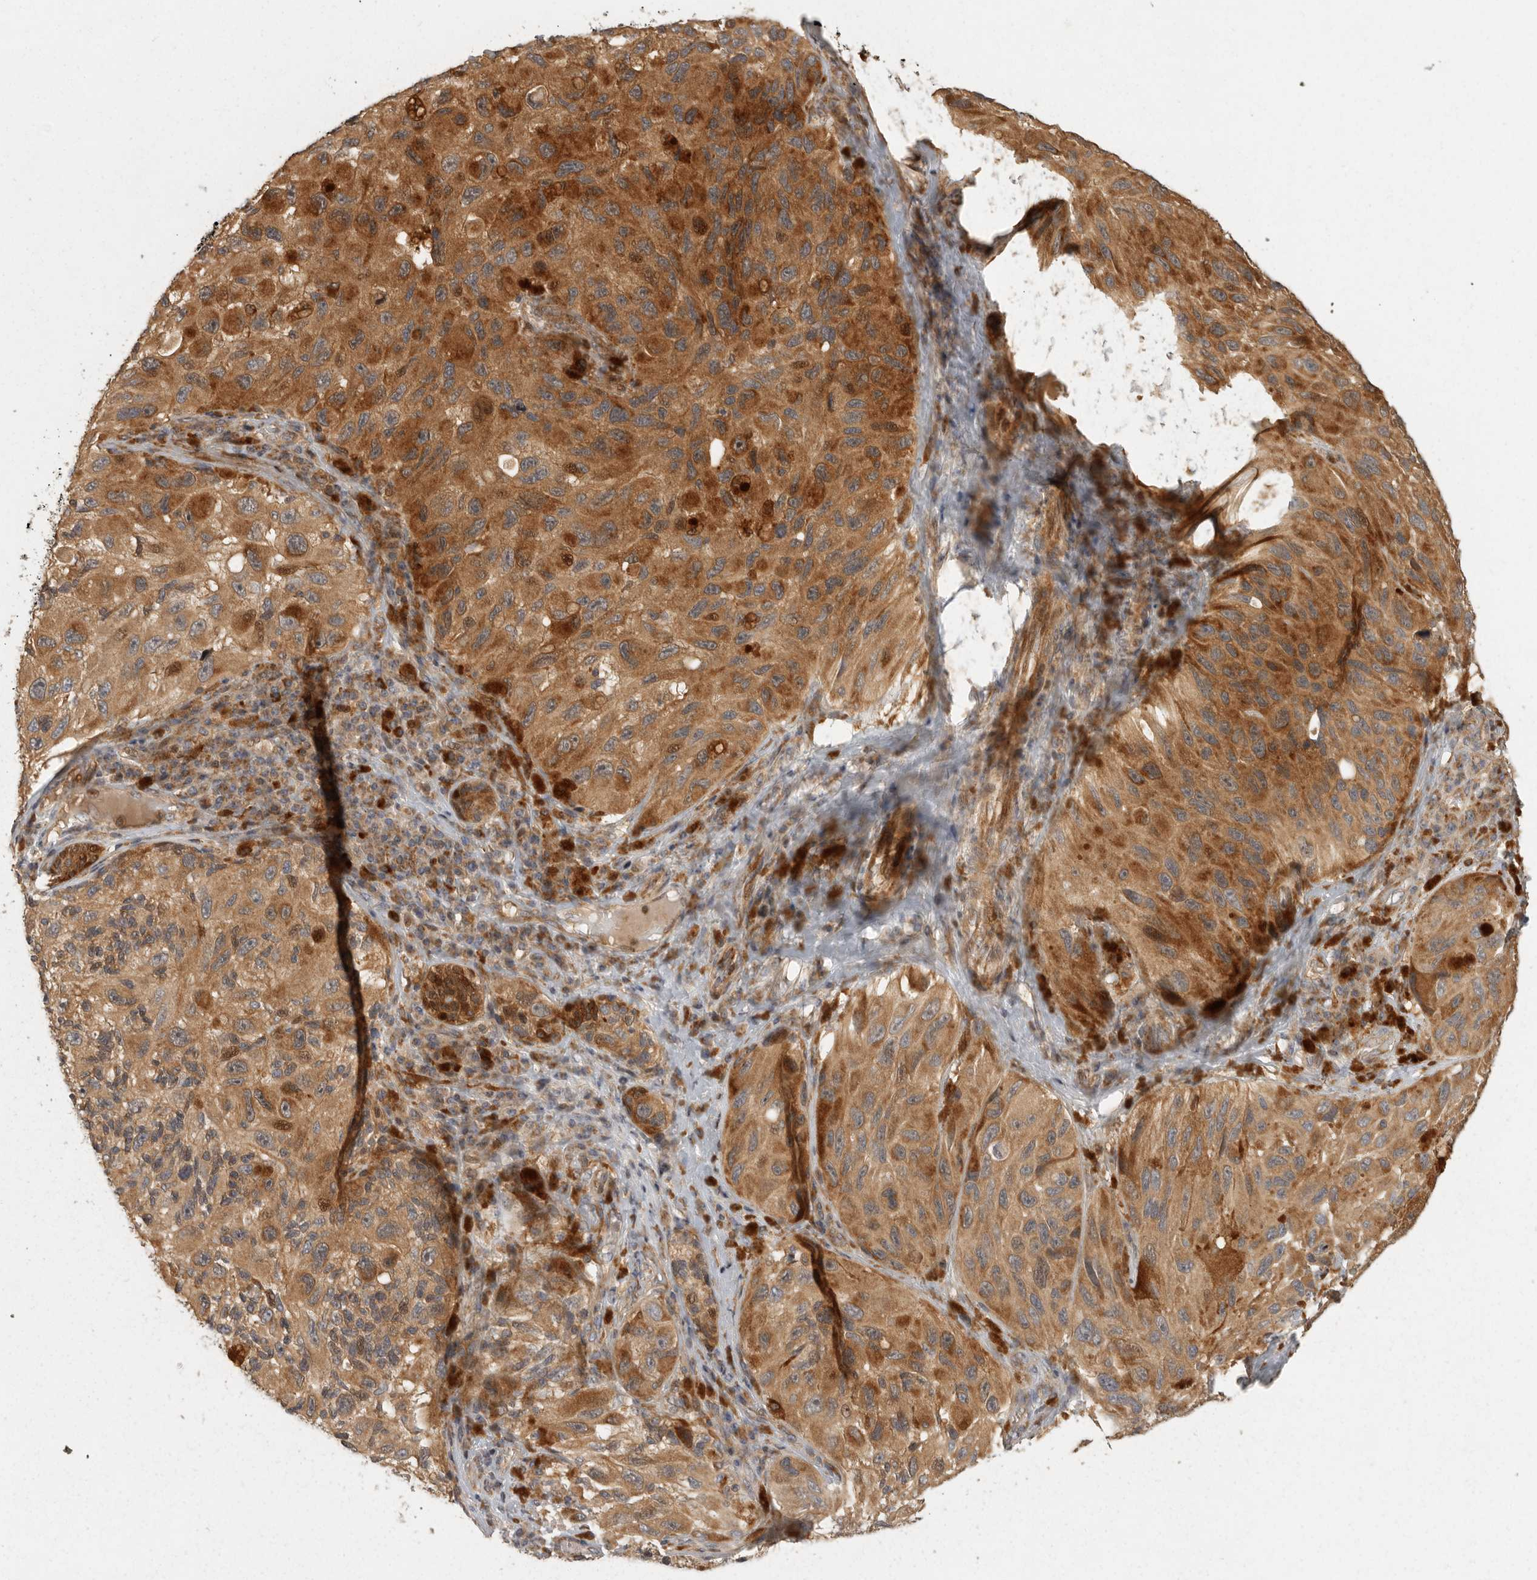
{"staining": {"intensity": "moderate", "quantity": ">75%", "location": "cytoplasmic/membranous,nuclear"}, "tissue": "melanoma", "cell_type": "Tumor cells", "image_type": "cancer", "snomed": [{"axis": "morphology", "description": "Malignant melanoma, NOS"}, {"axis": "topography", "description": "Skin"}], "caption": "Human melanoma stained with a brown dye reveals moderate cytoplasmic/membranous and nuclear positive positivity in approximately >75% of tumor cells.", "gene": "SWT1", "patient": {"sex": "female", "age": 73}}